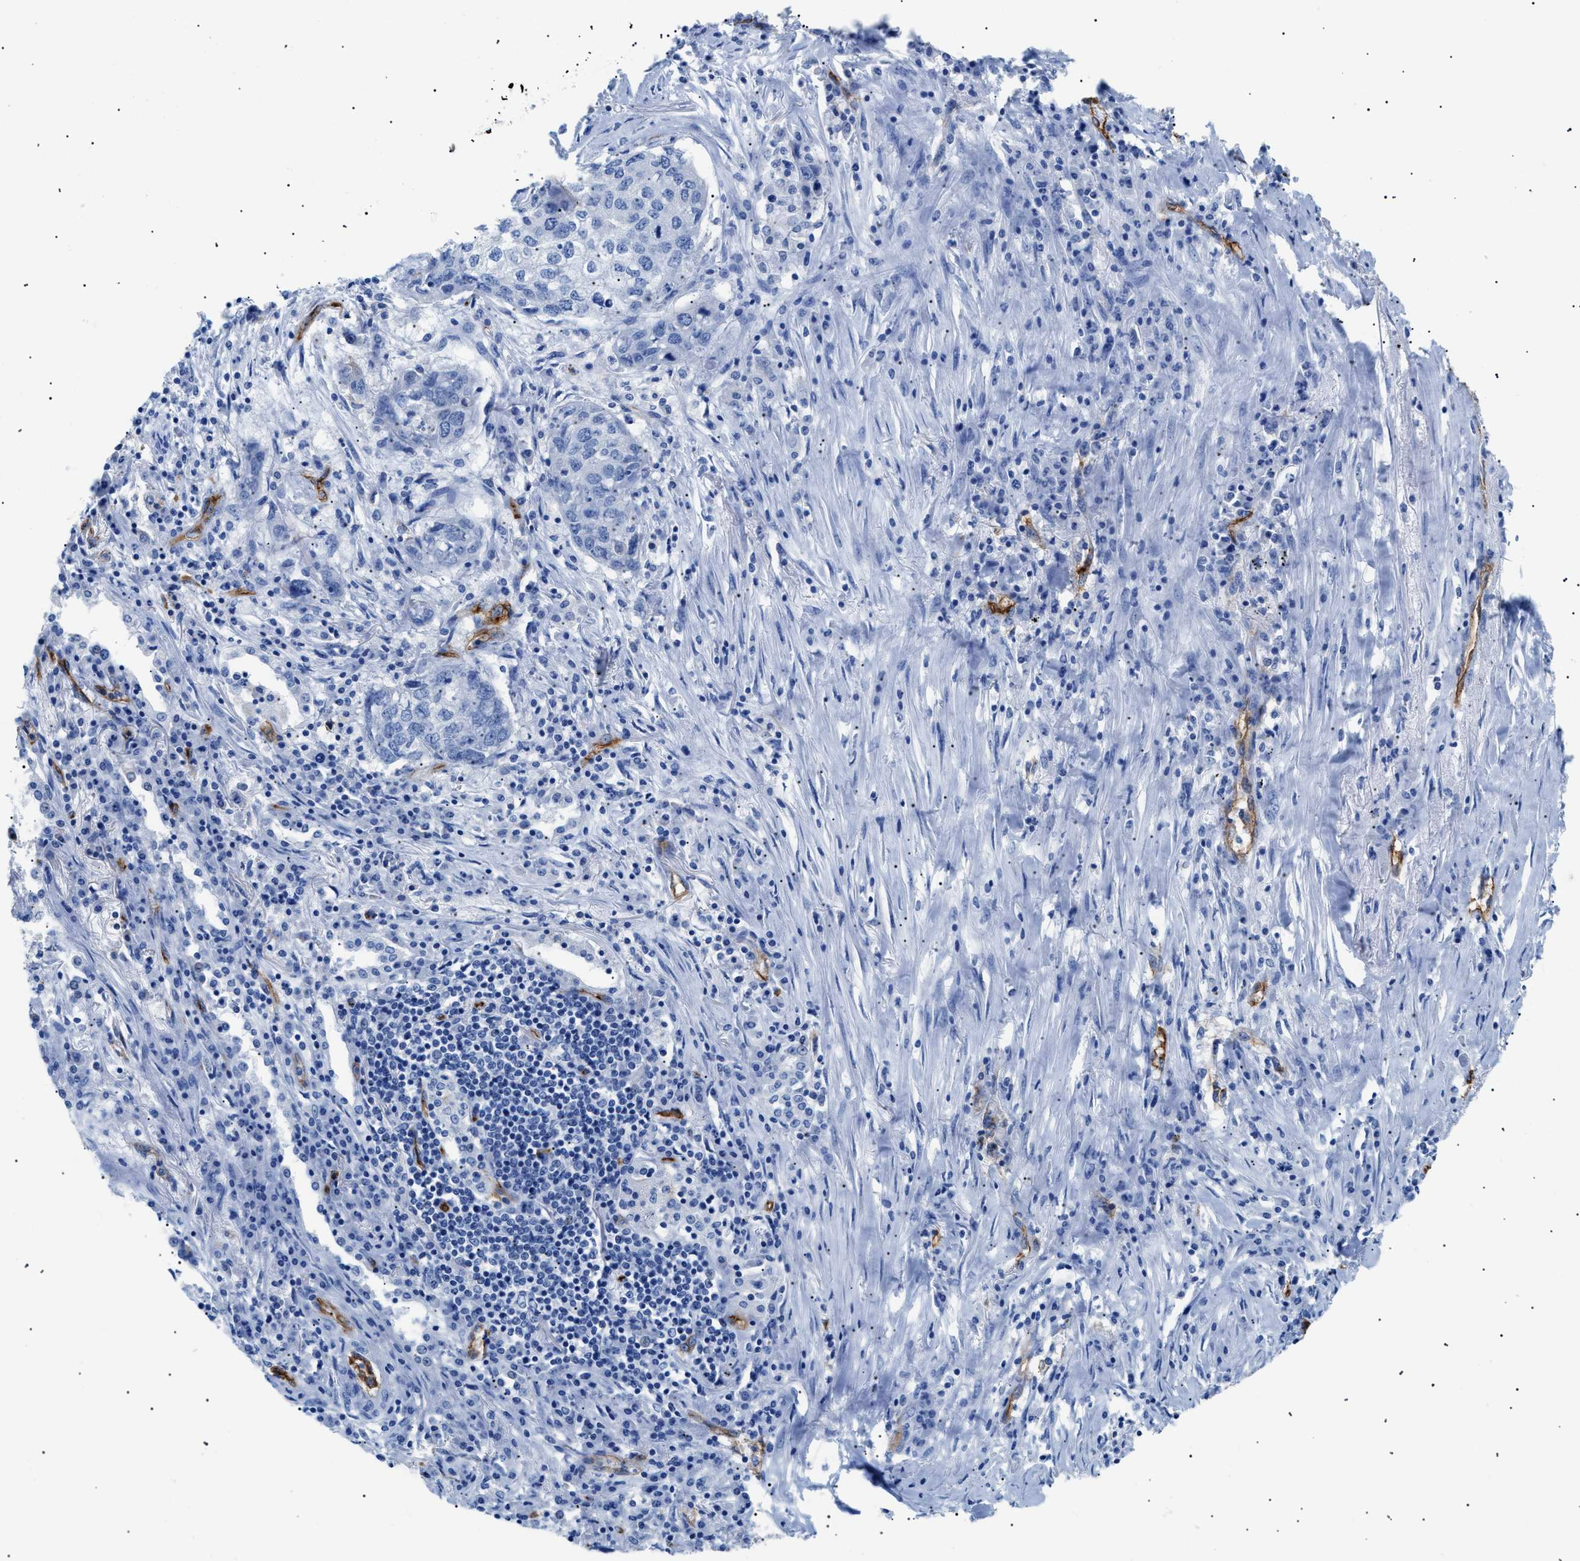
{"staining": {"intensity": "negative", "quantity": "none", "location": "none"}, "tissue": "lung cancer", "cell_type": "Tumor cells", "image_type": "cancer", "snomed": [{"axis": "morphology", "description": "Squamous cell carcinoma, NOS"}, {"axis": "topography", "description": "Lung"}], "caption": "High power microscopy micrograph of an immunohistochemistry (IHC) photomicrograph of squamous cell carcinoma (lung), revealing no significant expression in tumor cells. (DAB (3,3'-diaminobenzidine) immunohistochemistry with hematoxylin counter stain).", "gene": "PODXL", "patient": {"sex": "female", "age": 63}}